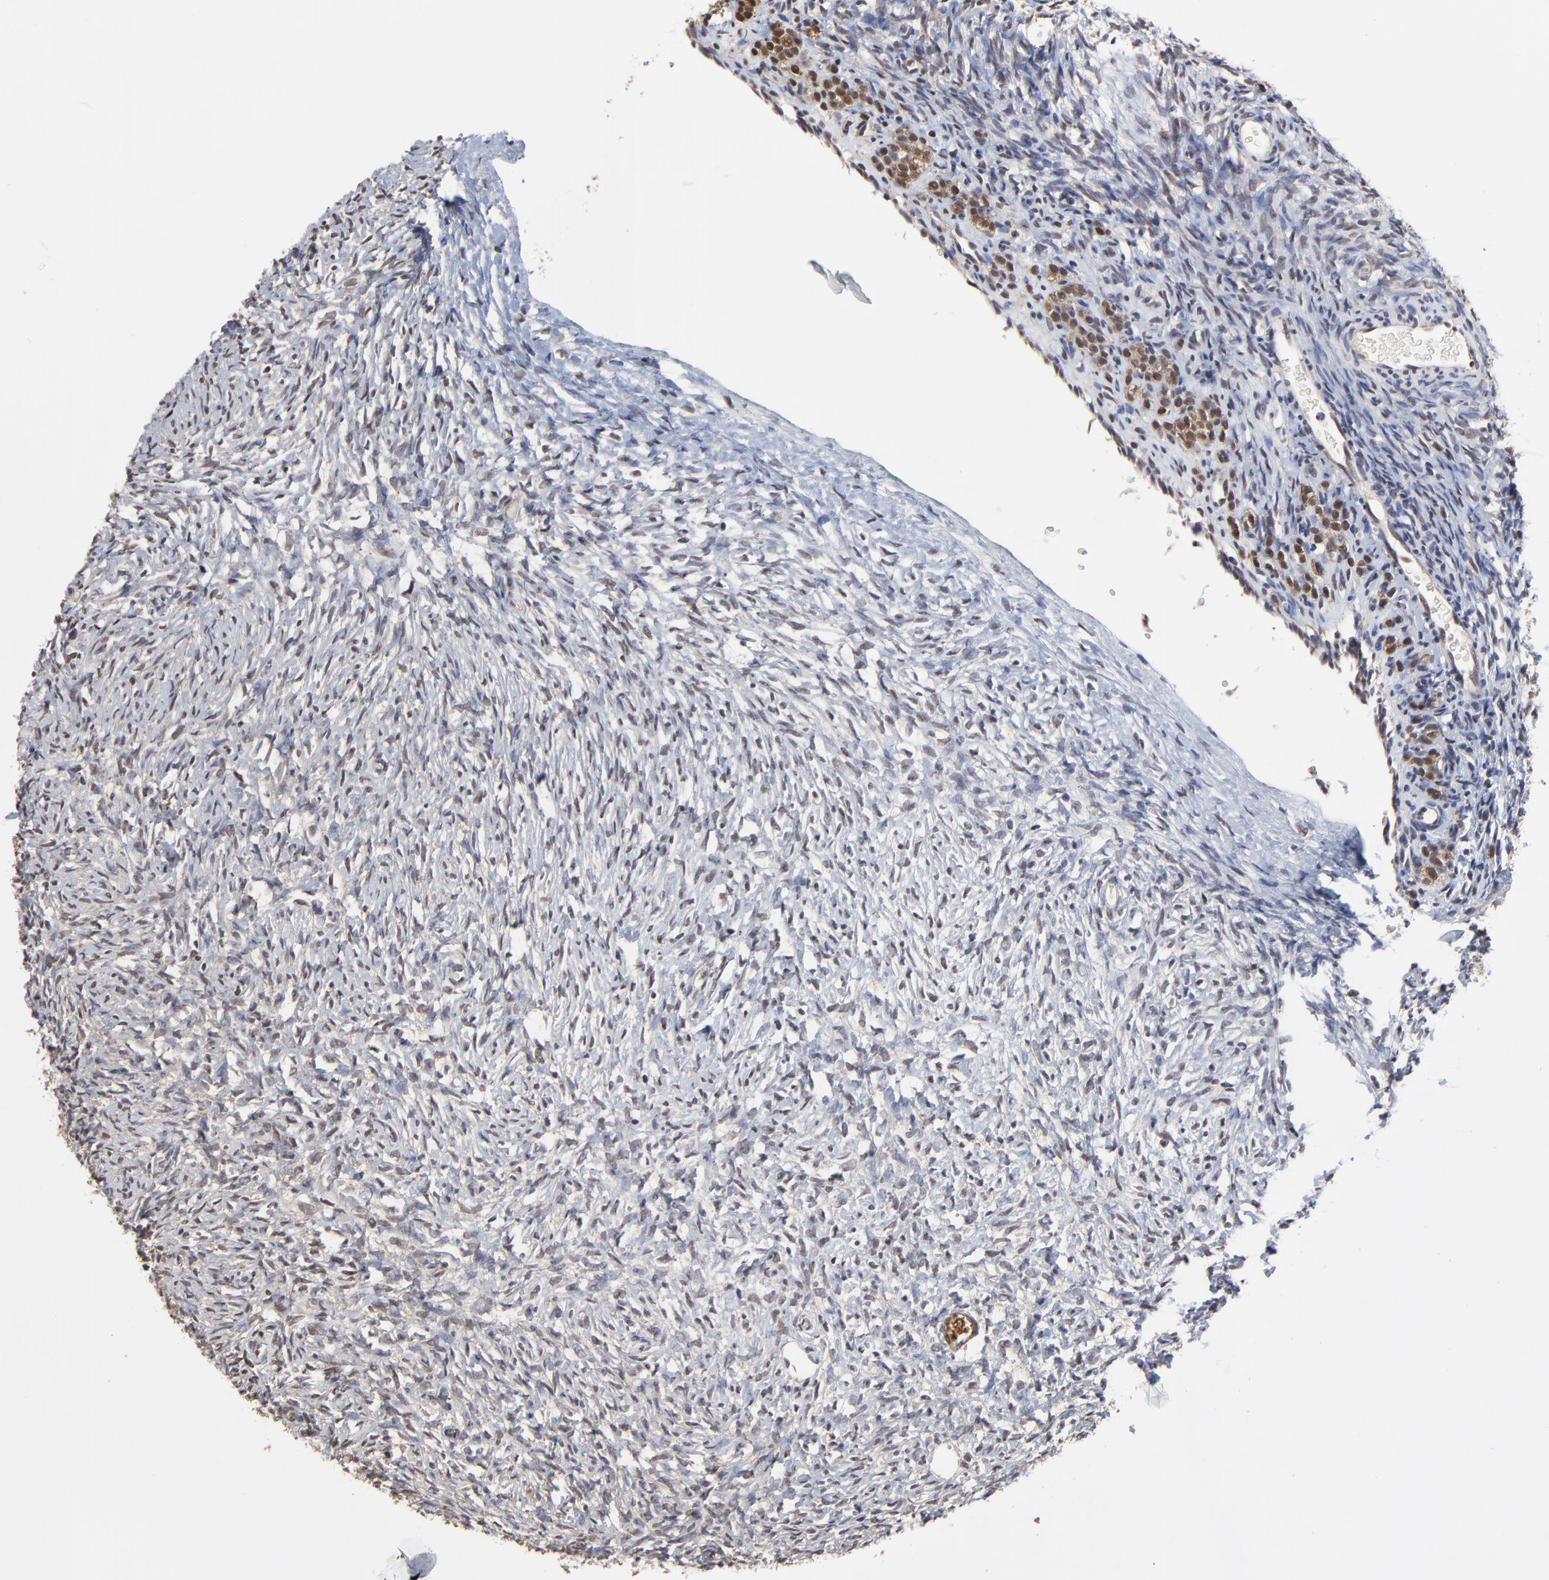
{"staining": {"intensity": "weak", "quantity": ">75%", "location": "cytoplasmic/membranous"}, "tissue": "ovary", "cell_type": "Follicle cells", "image_type": "normal", "snomed": [{"axis": "morphology", "description": "Normal tissue, NOS"}, {"axis": "topography", "description": "Ovary"}], "caption": "Benign ovary exhibits weak cytoplasmic/membranous staining in approximately >75% of follicle cells, visualized by immunohistochemistry.", "gene": "CCT2", "patient": {"sex": "female", "age": 35}}